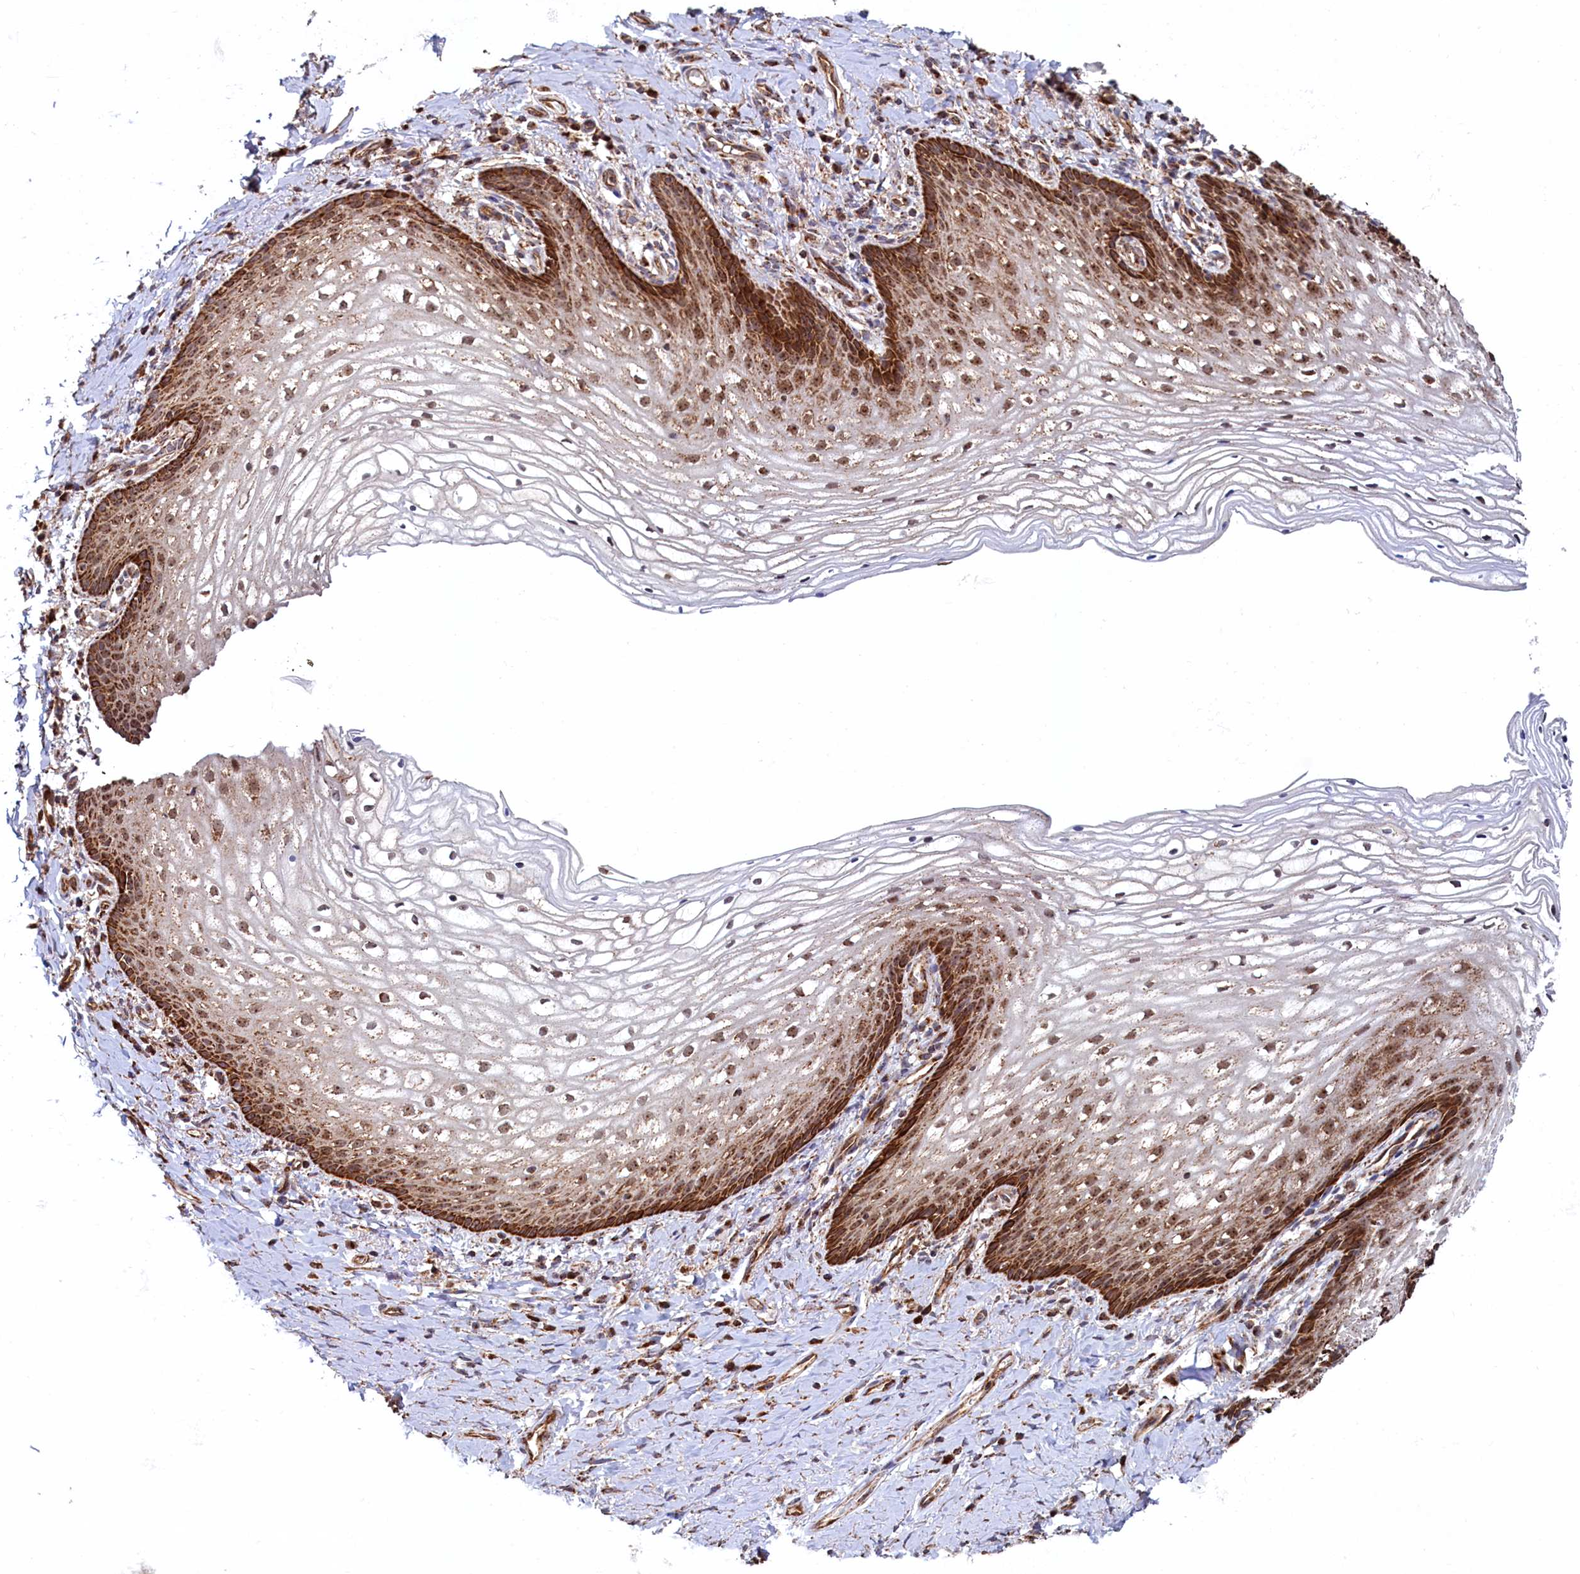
{"staining": {"intensity": "strong", "quantity": ">75%", "location": "cytoplasmic/membranous"}, "tissue": "vagina", "cell_type": "Squamous epithelial cells", "image_type": "normal", "snomed": [{"axis": "morphology", "description": "Normal tissue, NOS"}, {"axis": "topography", "description": "Vagina"}], "caption": "Squamous epithelial cells demonstrate high levels of strong cytoplasmic/membranous staining in about >75% of cells in normal human vagina. (DAB (3,3'-diaminobenzidine) IHC, brown staining for protein, blue staining for nuclei).", "gene": "UBE3B", "patient": {"sex": "female", "age": 60}}